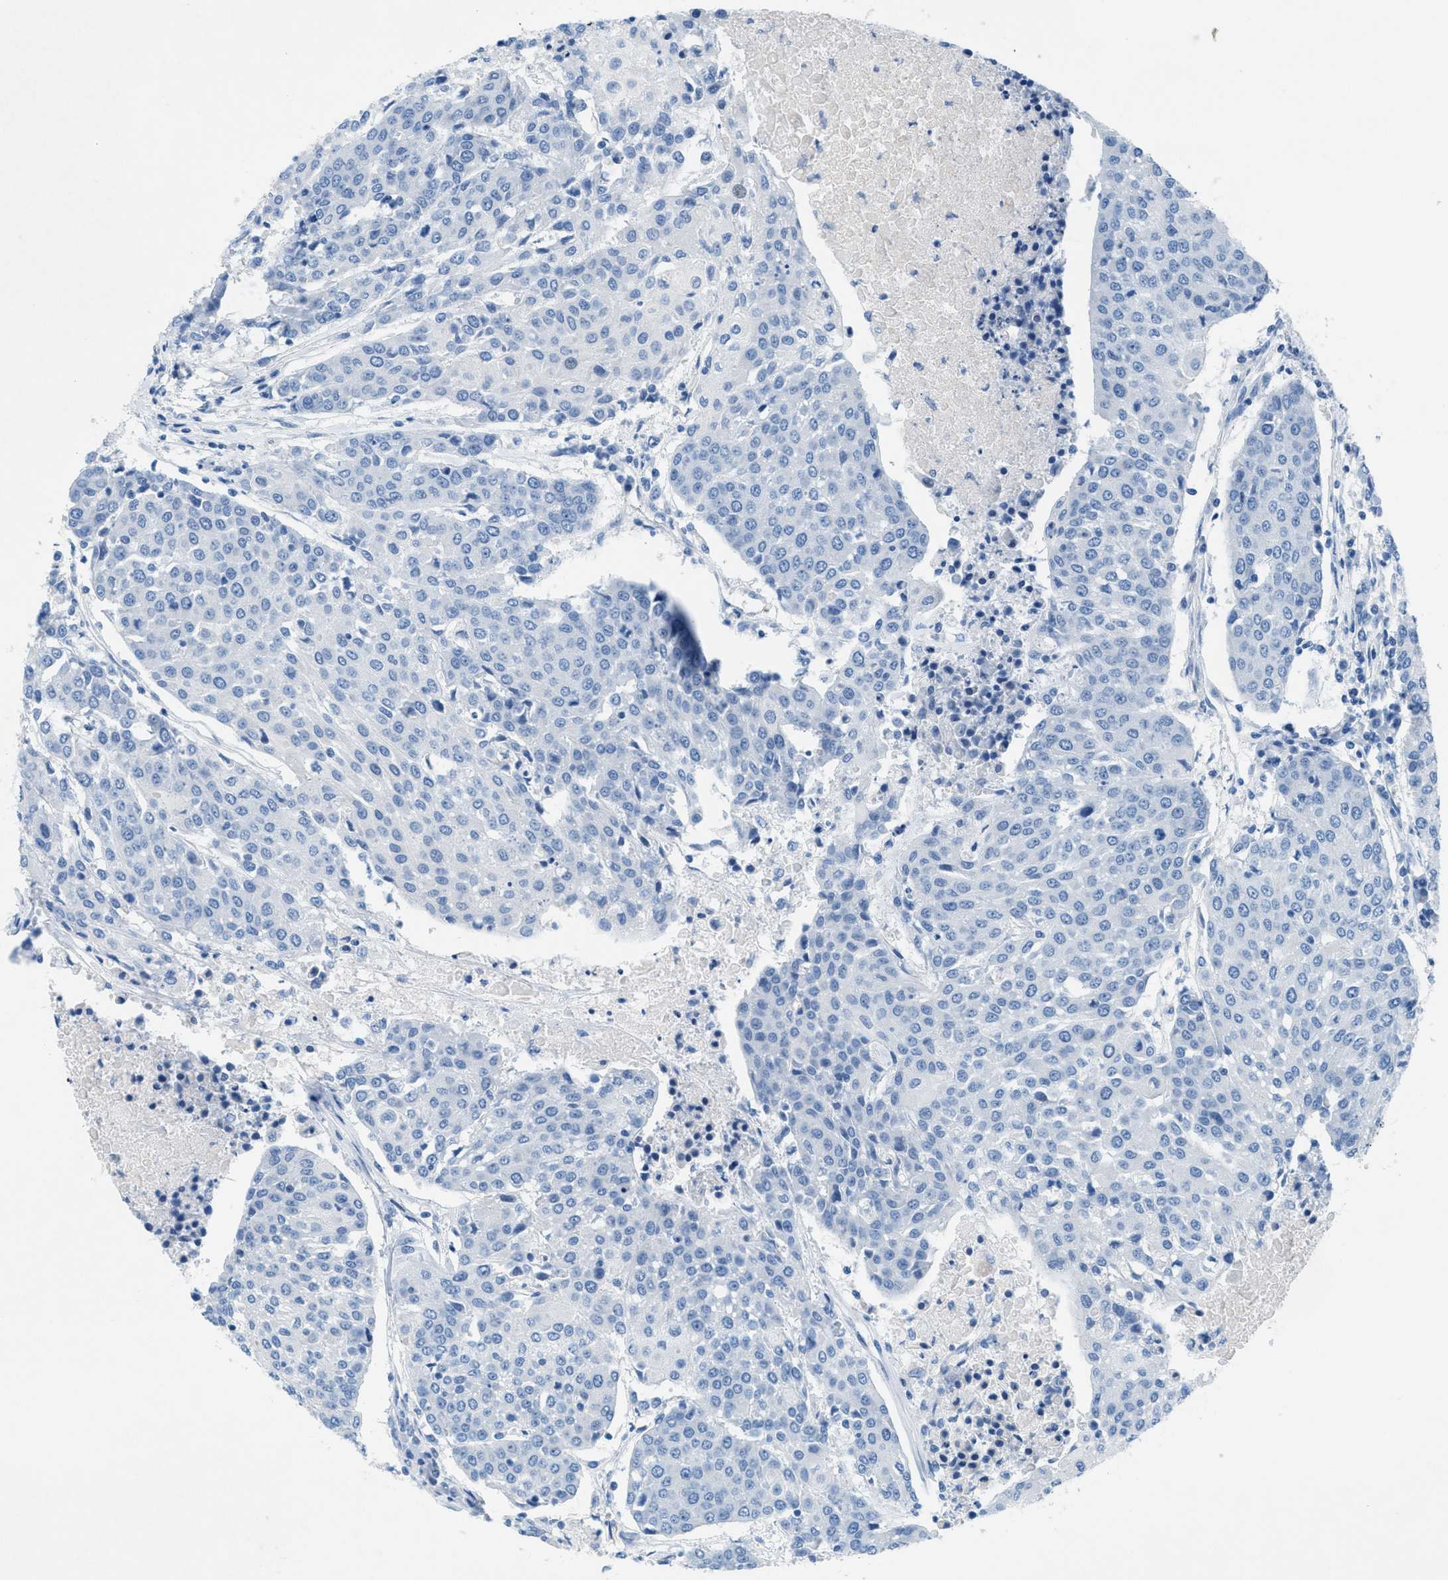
{"staining": {"intensity": "negative", "quantity": "none", "location": "none"}, "tissue": "urothelial cancer", "cell_type": "Tumor cells", "image_type": "cancer", "snomed": [{"axis": "morphology", "description": "Urothelial carcinoma, High grade"}, {"axis": "topography", "description": "Urinary bladder"}], "caption": "There is no significant staining in tumor cells of urothelial carcinoma (high-grade). (DAB (3,3'-diaminobenzidine) IHC, high magnification).", "gene": "GALNT17", "patient": {"sex": "female", "age": 85}}